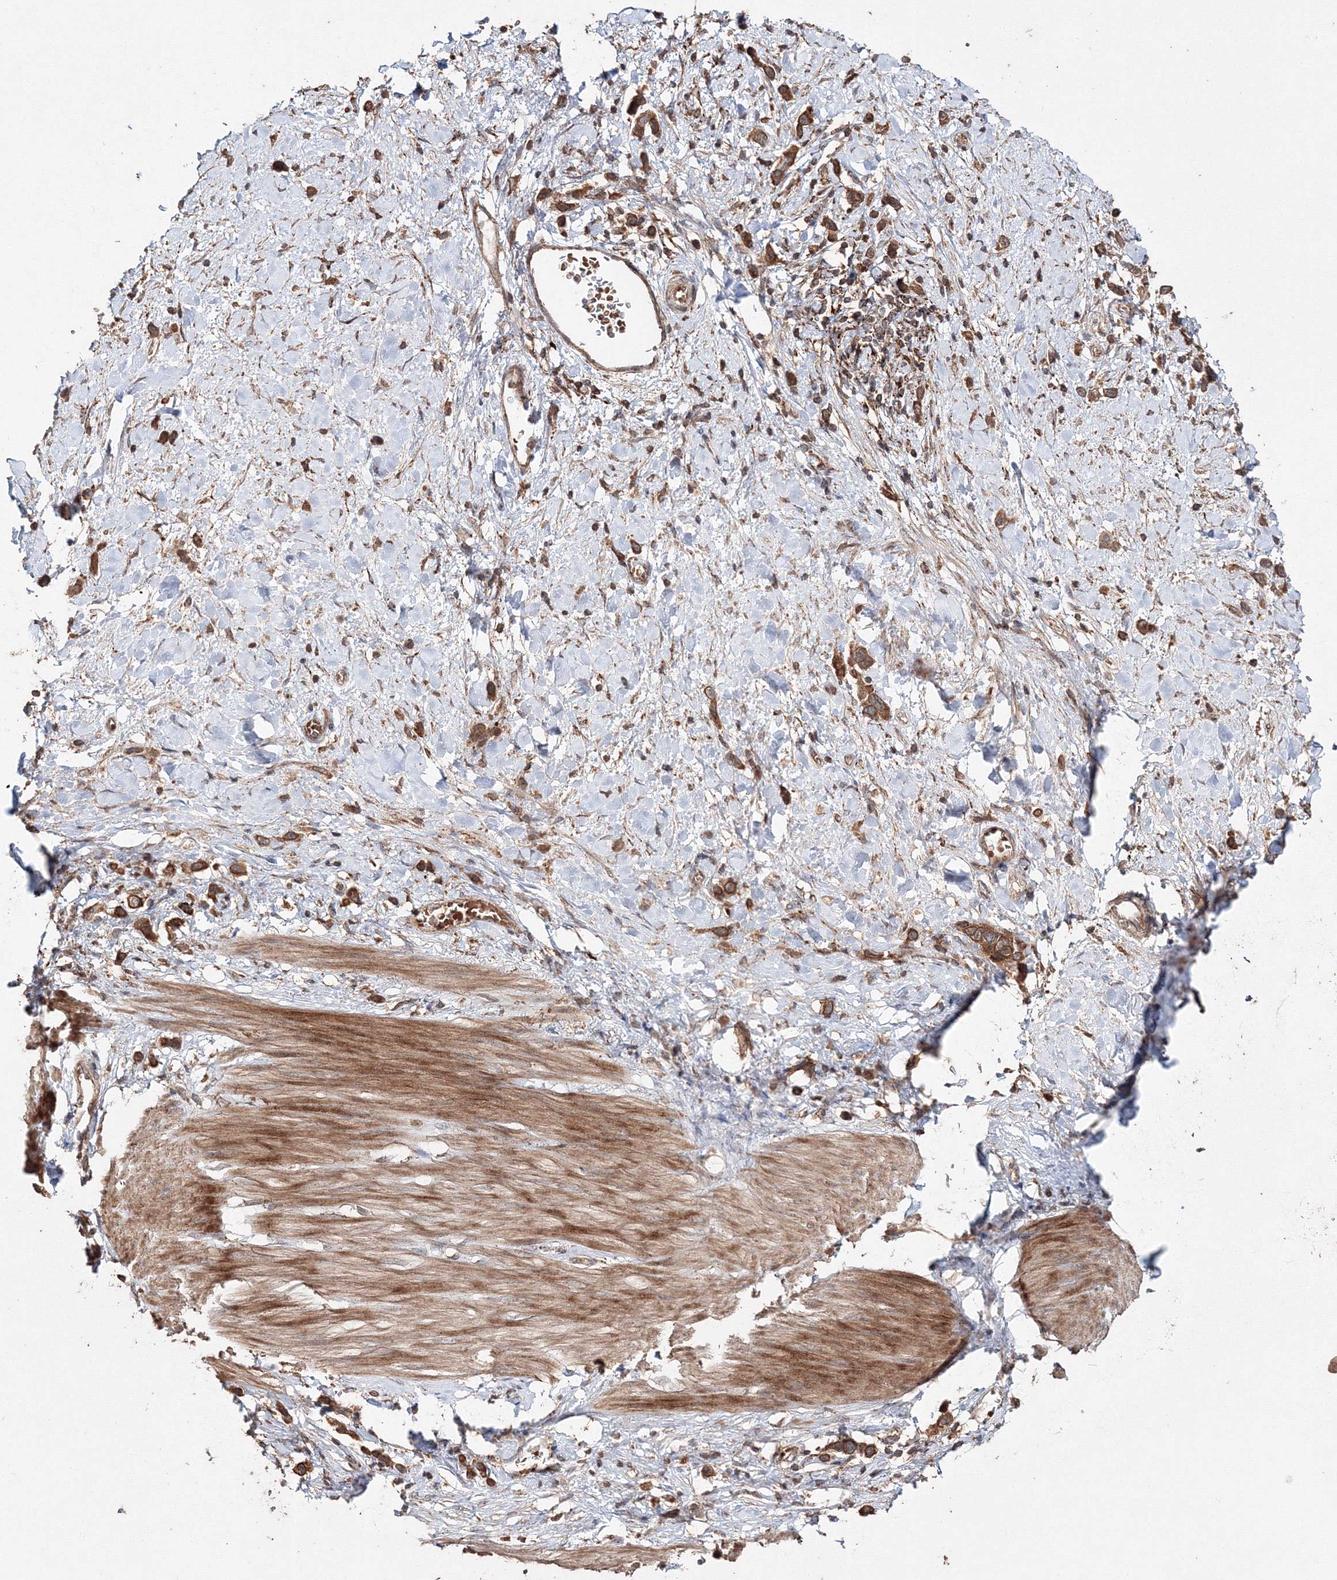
{"staining": {"intensity": "moderate", "quantity": ">75%", "location": "cytoplasmic/membranous"}, "tissue": "stomach cancer", "cell_type": "Tumor cells", "image_type": "cancer", "snomed": [{"axis": "morphology", "description": "Adenocarcinoma, NOS"}, {"axis": "topography", "description": "Stomach"}], "caption": "Immunohistochemical staining of stomach cancer (adenocarcinoma) demonstrates moderate cytoplasmic/membranous protein staining in approximately >75% of tumor cells. (Brightfield microscopy of DAB IHC at high magnification).", "gene": "DDO", "patient": {"sex": "female", "age": 65}}